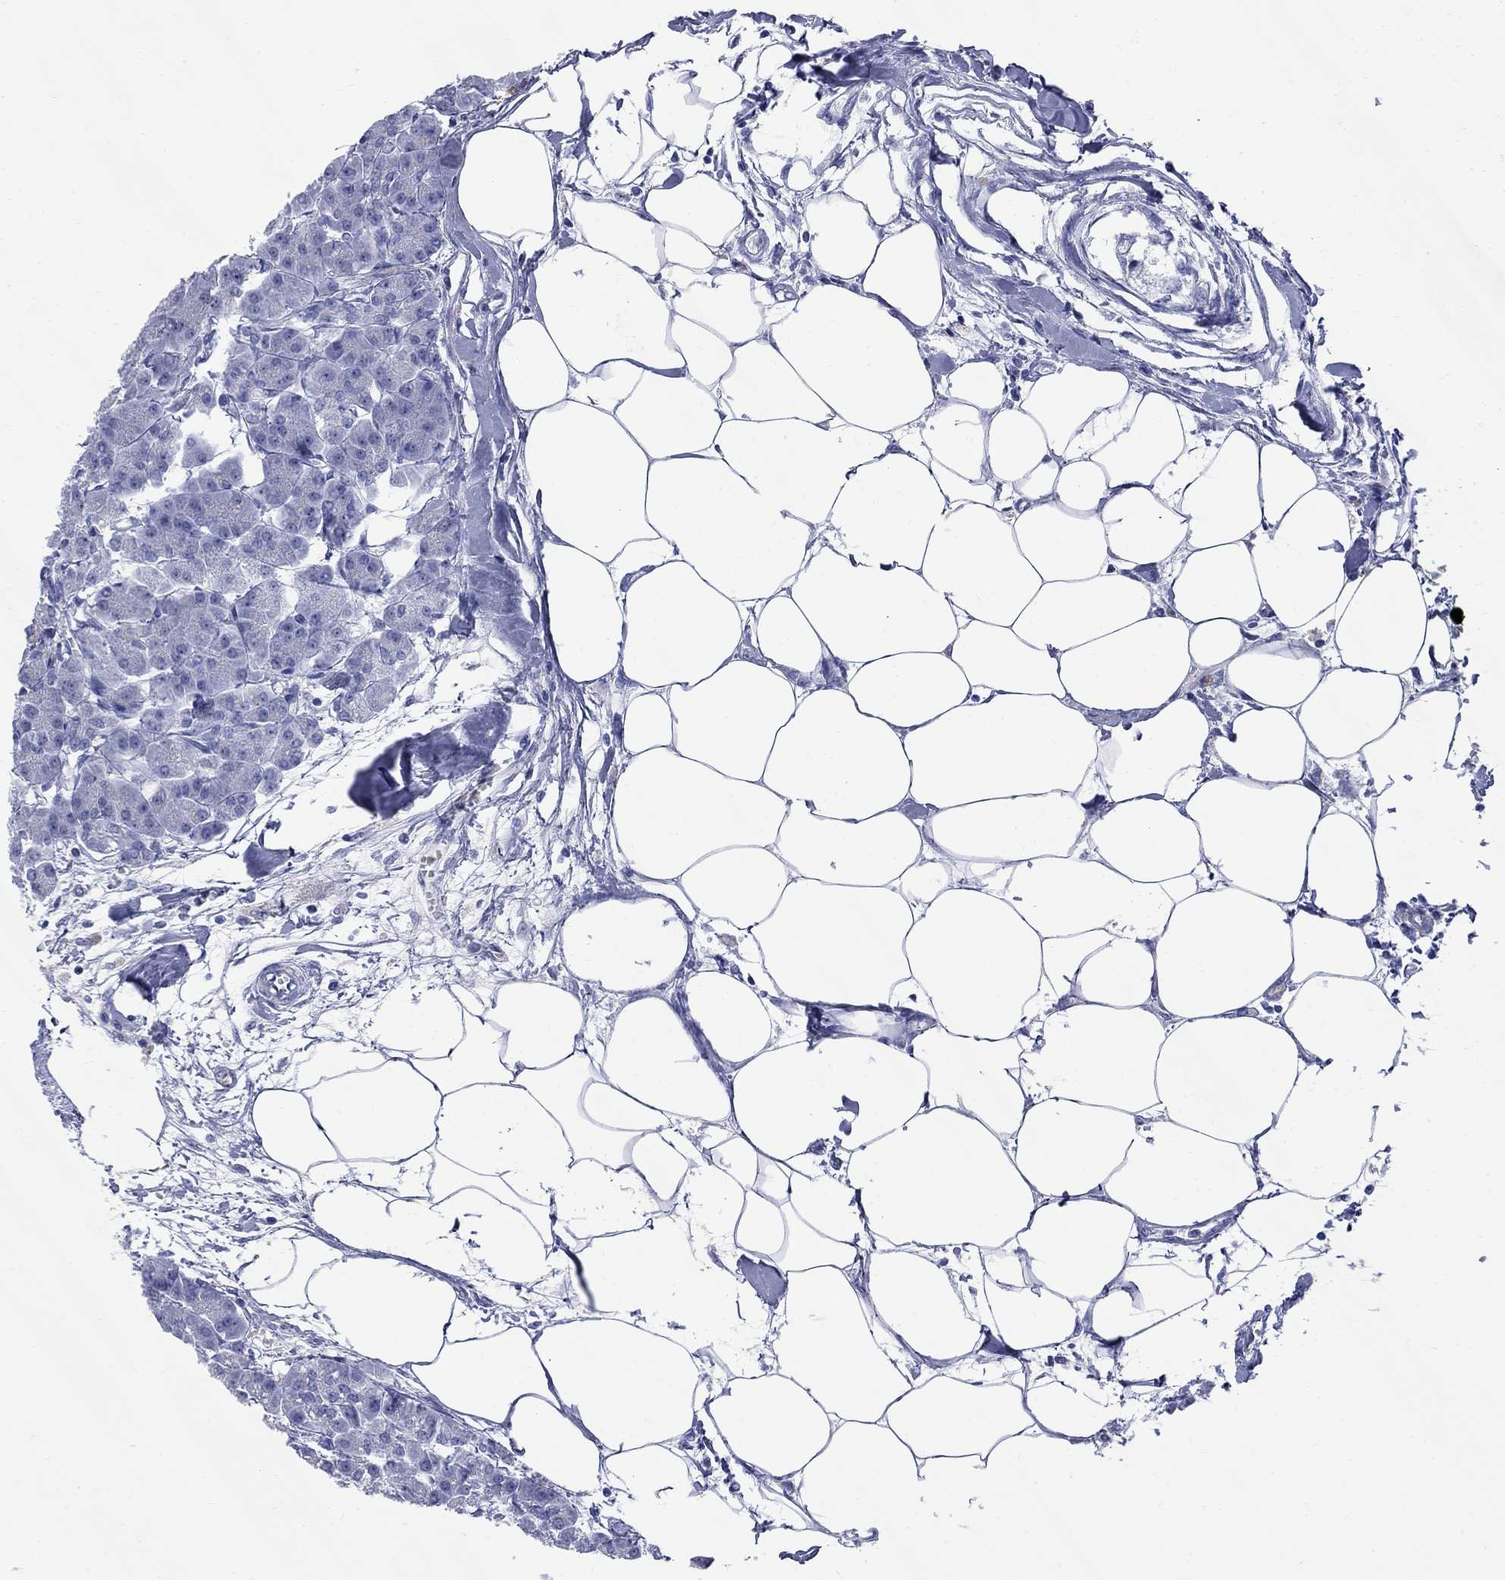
{"staining": {"intensity": "moderate", "quantity": "<25%", "location": "cytoplasmic/membranous"}, "tissue": "pancreas", "cell_type": "Exocrine glandular cells", "image_type": "normal", "snomed": [{"axis": "morphology", "description": "Normal tissue, NOS"}, {"axis": "topography", "description": "Adipose tissue"}, {"axis": "topography", "description": "Pancreas"}, {"axis": "topography", "description": "Peripheral nerve tissue"}], "caption": "A high-resolution histopathology image shows IHC staining of benign pancreas, which shows moderate cytoplasmic/membranous positivity in about <25% of exocrine glandular cells.", "gene": "TACC3", "patient": {"sex": "female", "age": 58}}